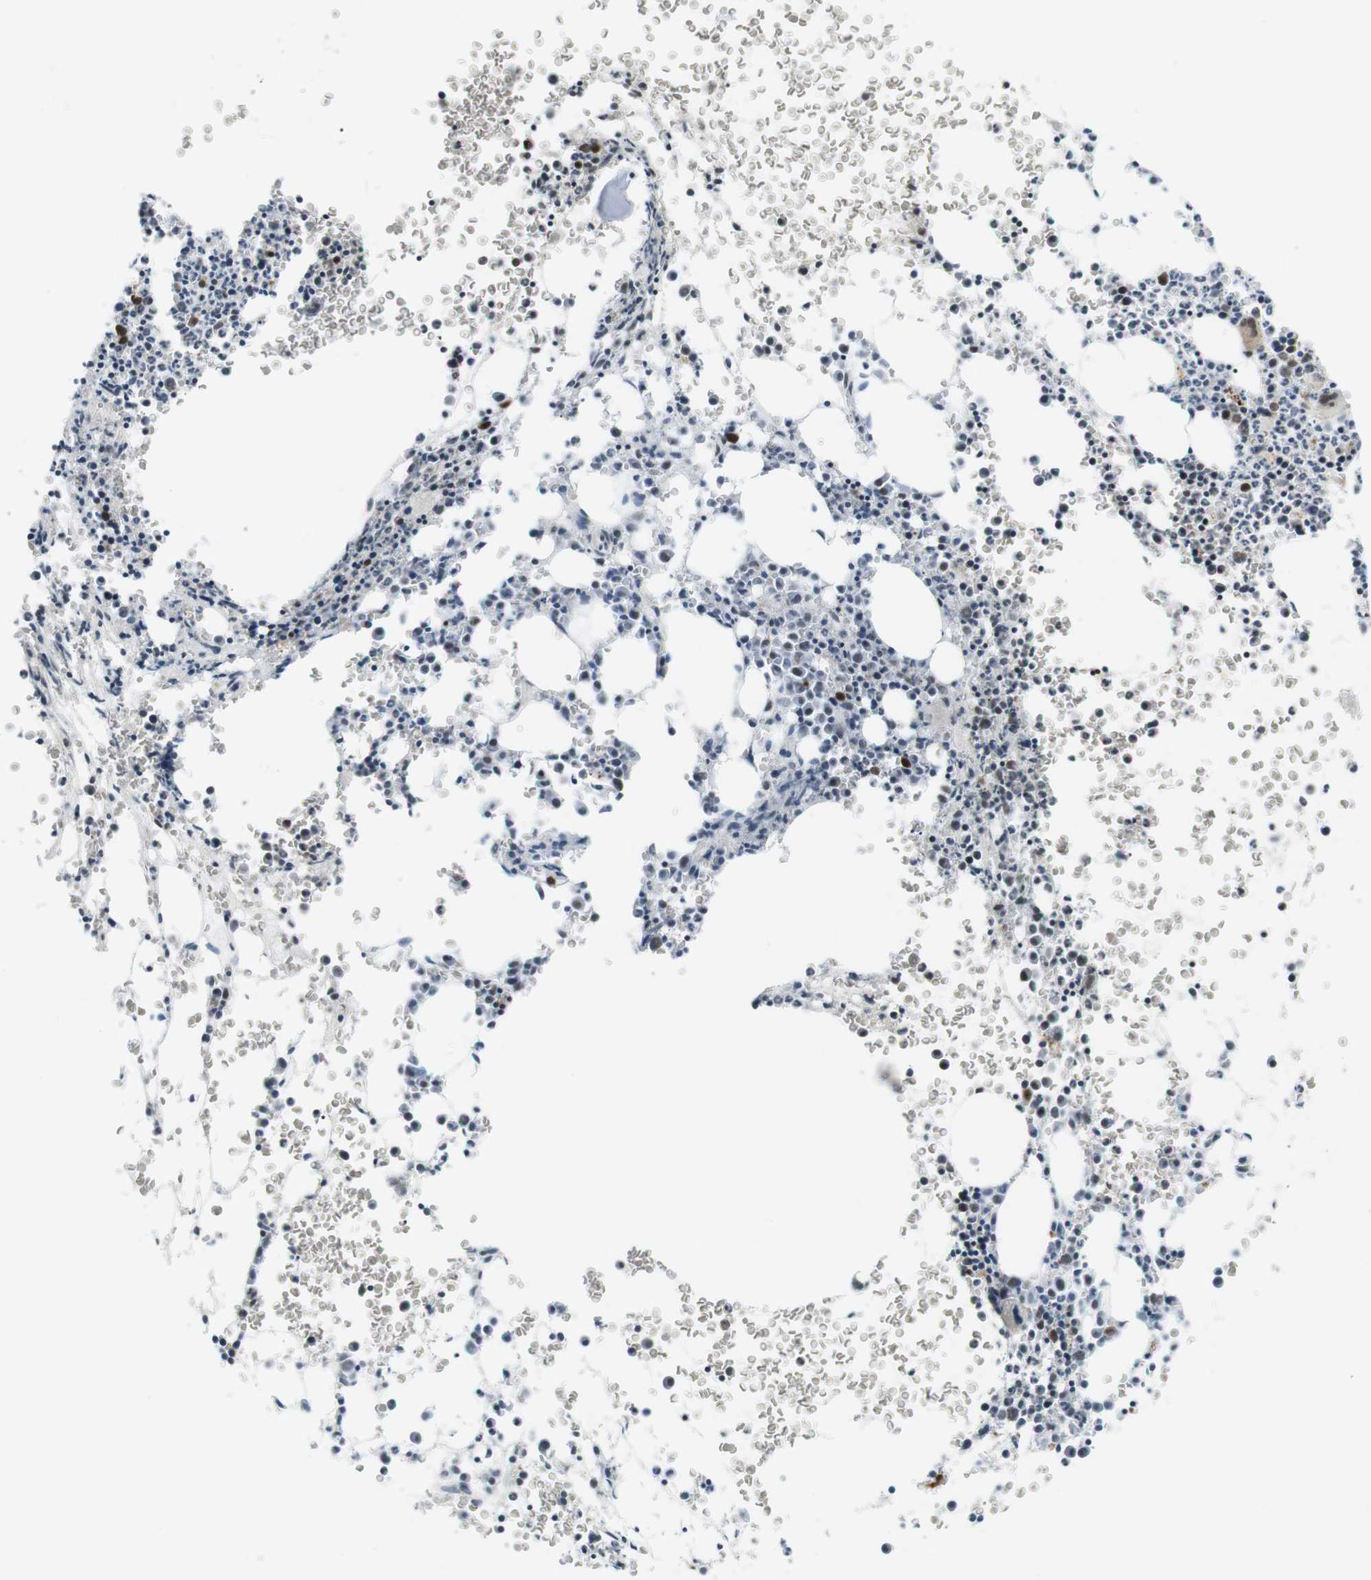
{"staining": {"intensity": "strong", "quantity": "25%-75%", "location": "nuclear"}, "tissue": "bone marrow", "cell_type": "Hematopoietic cells", "image_type": "normal", "snomed": [{"axis": "morphology", "description": "Normal tissue, NOS"}, {"axis": "morphology", "description": "Inflammation, NOS"}, {"axis": "topography", "description": "Bone marrow"}], "caption": "About 25%-75% of hematopoietic cells in benign bone marrow exhibit strong nuclear protein expression as visualized by brown immunohistochemical staining.", "gene": "CDC27", "patient": {"sex": "female", "age": 56}}